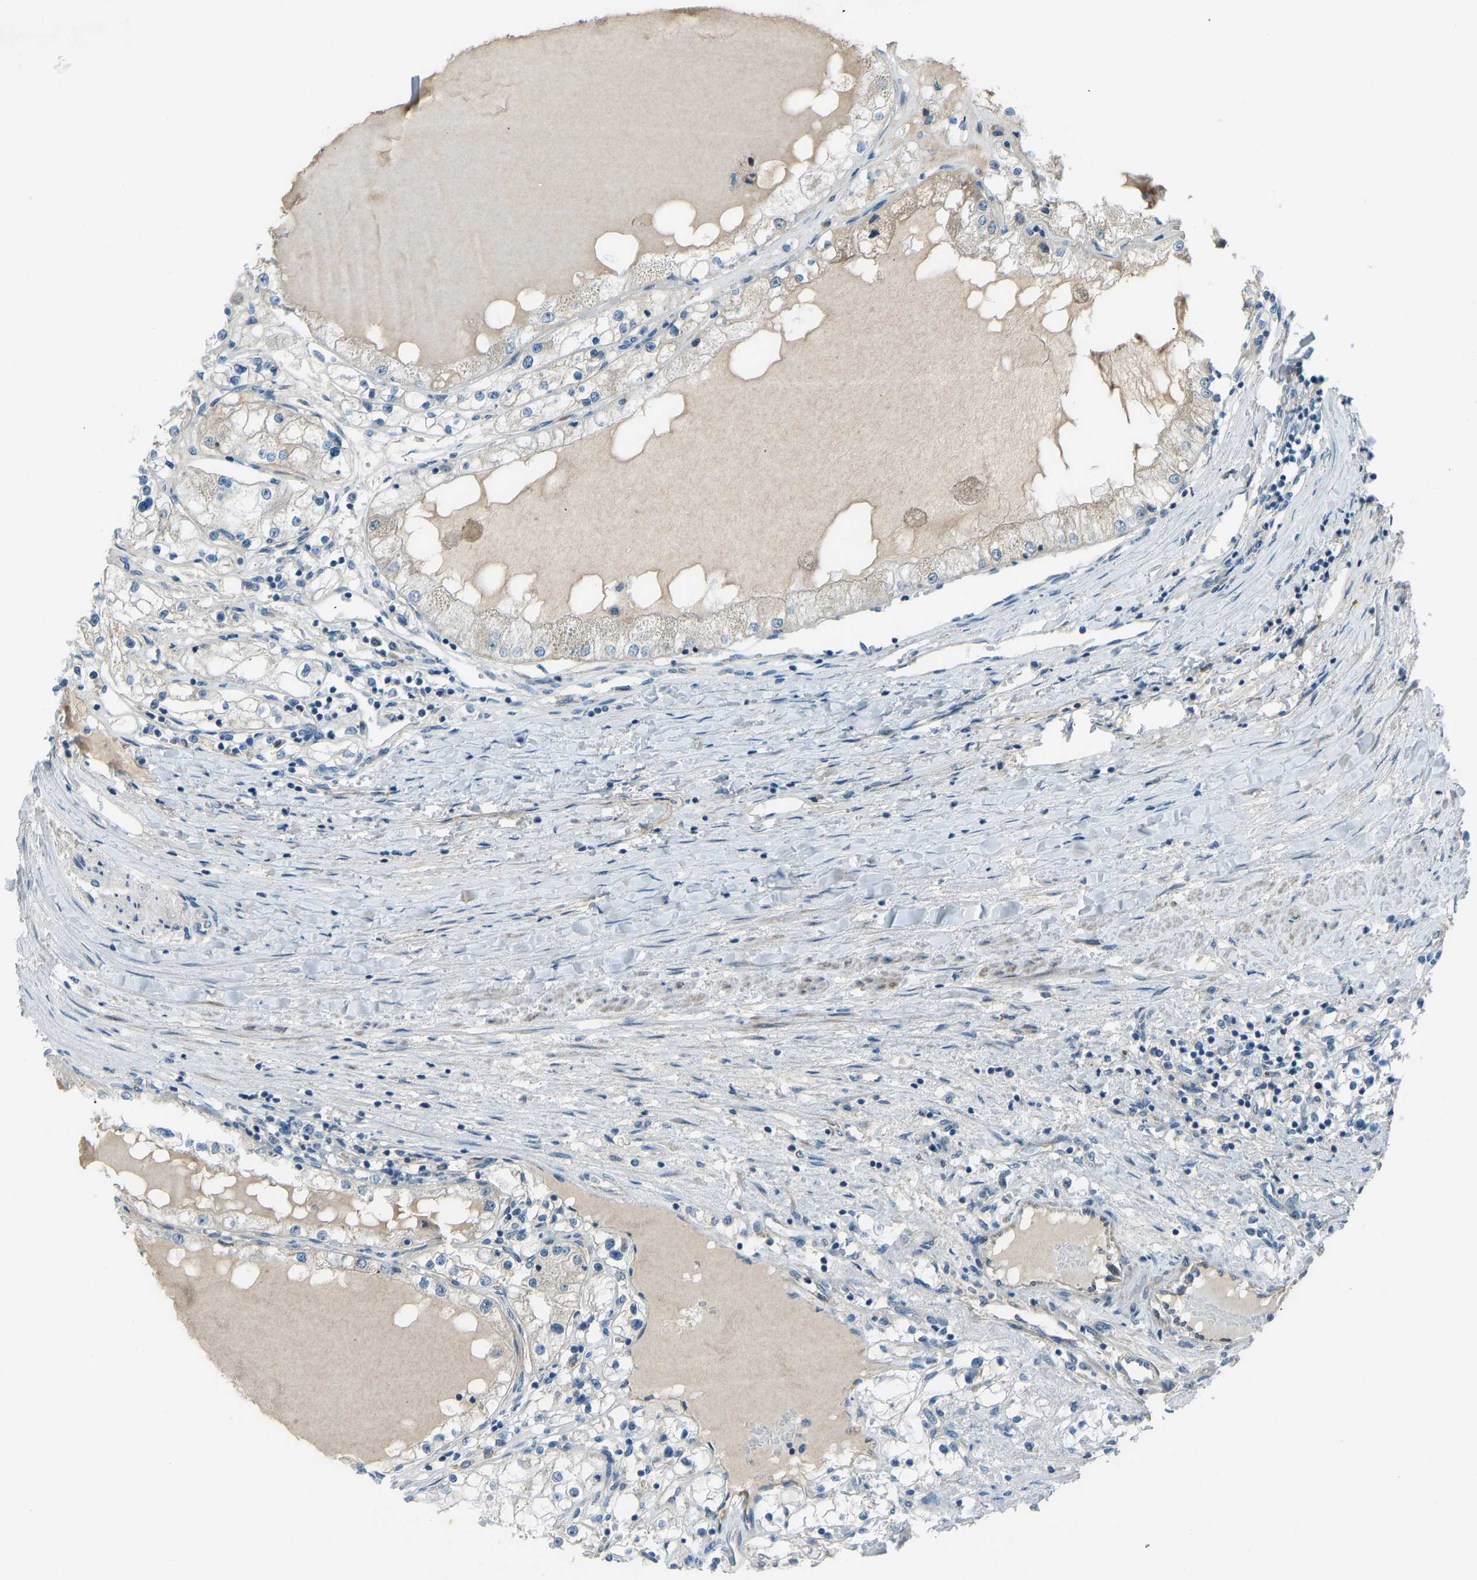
{"staining": {"intensity": "negative", "quantity": "none", "location": "none"}, "tissue": "renal cancer", "cell_type": "Tumor cells", "image_type": "cancer", "snomed": [{"axis": "morphology", "description": "Adenocarcinoma, NOS"}, {"axis": "topography", "description": "Kidney"}], "caption": "Immunohistochemistry (IHC) image of neoplastic tissue: human renal adenocarcinoma stained with DAB (3,3'-diaminobenzidine) displays no significant protein staining in tumor cells.", "gene": "STAU2", "patient": {"sex": "male", "age": 68}}